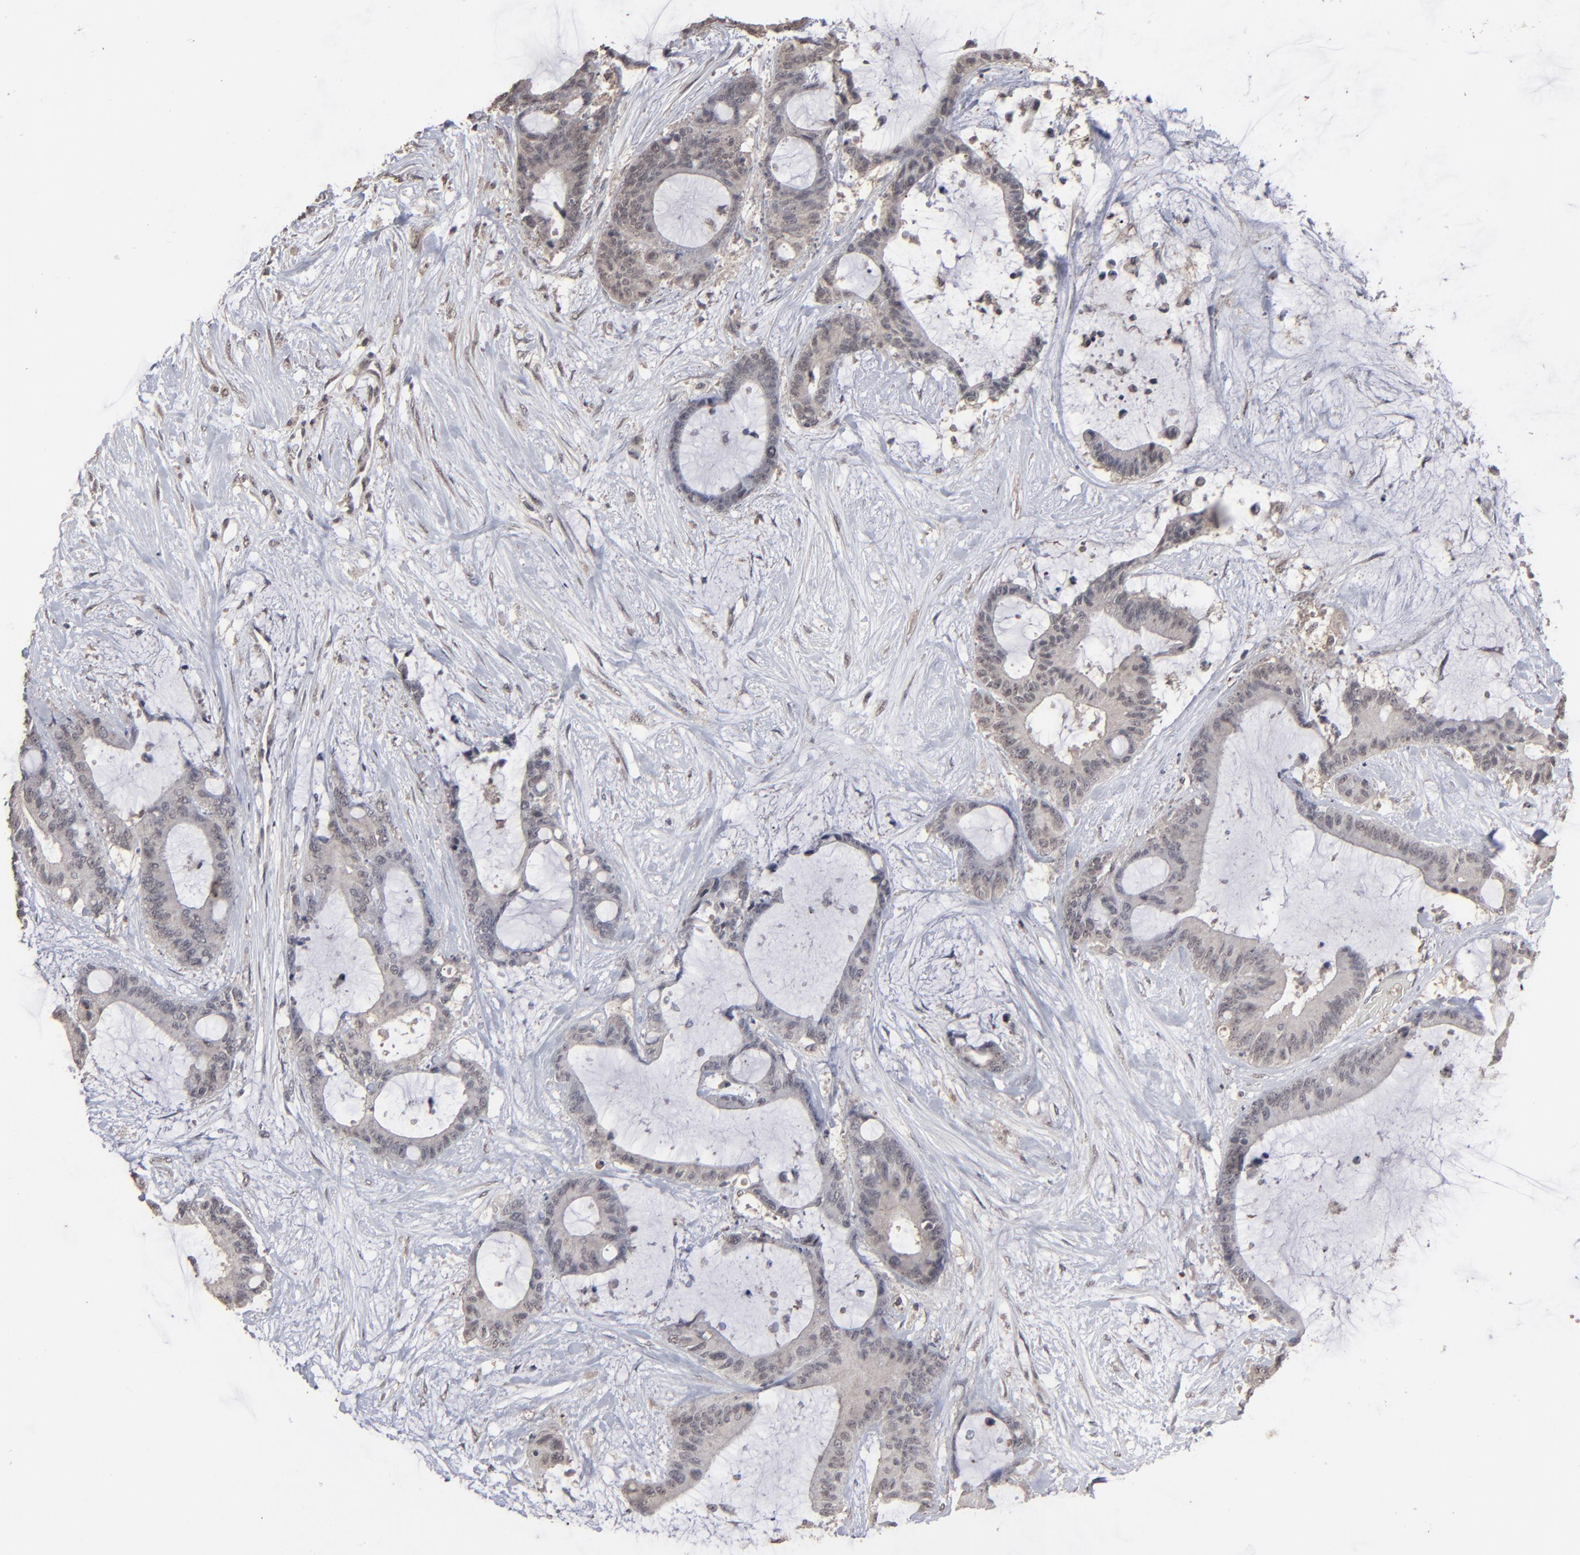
{"staining": {"intensity": "weak", "quantity": "25%-75%", "location": "cytoplasmic/membranous"}, "tissue": "liver cancer", "cell_type": "Tumor cells", "image_type": "cancer", "snomed": [{"axis": "morphology", "description": "Cholangiocarcinoma"}, {"axis": "topography", "description": "Liver"}], "caption": "Protein analysis of liver cholangiocarcinoma tissue shows weak cytoplasmic/membranous expression in about 25%-75% of tumor cells.", "gene": "SLC22A17", "patient": {"sex": "female", "age": 73}}